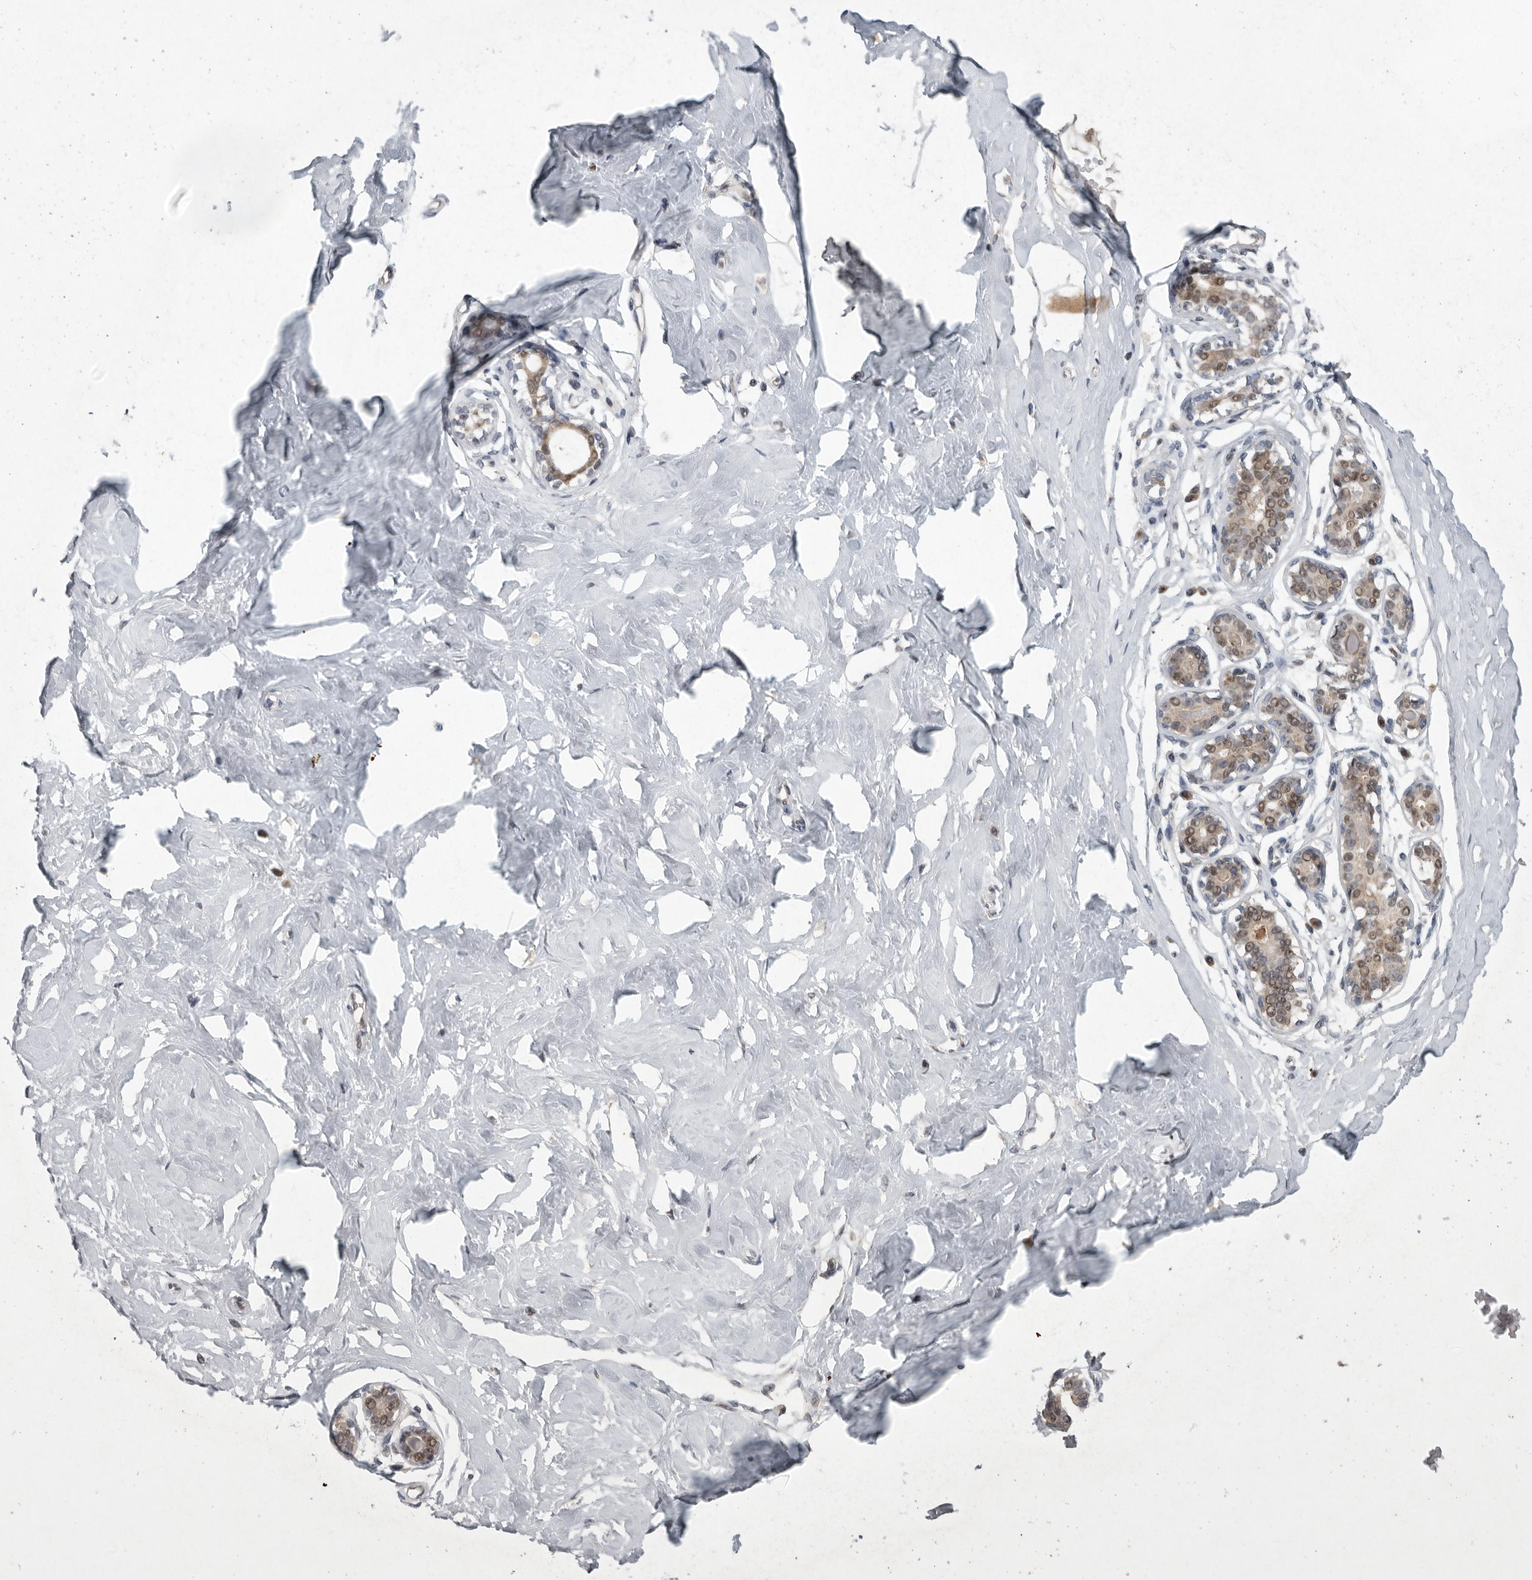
{"staining": {"intensity": "negative", "quantity": "none", "location": "none"}, "tissue": "breast", "cell_type": "Adipocytes", "image_type": "normal", "snomed": [{"axis": "morphology", "description": "Normal tissue, NOS"}, {"axis": "morphology", "description": "Adenoma, NOS"}, {"axis": "topography", "description": "Breast"}], "caption": "Immunohistochemistry micrograph of unremarkable breast: breast stained with DAB shows no significant protein positivity in adipocytes.", "gene": "MAN2A1", "patient": {"sex": "female", "age": 23}}